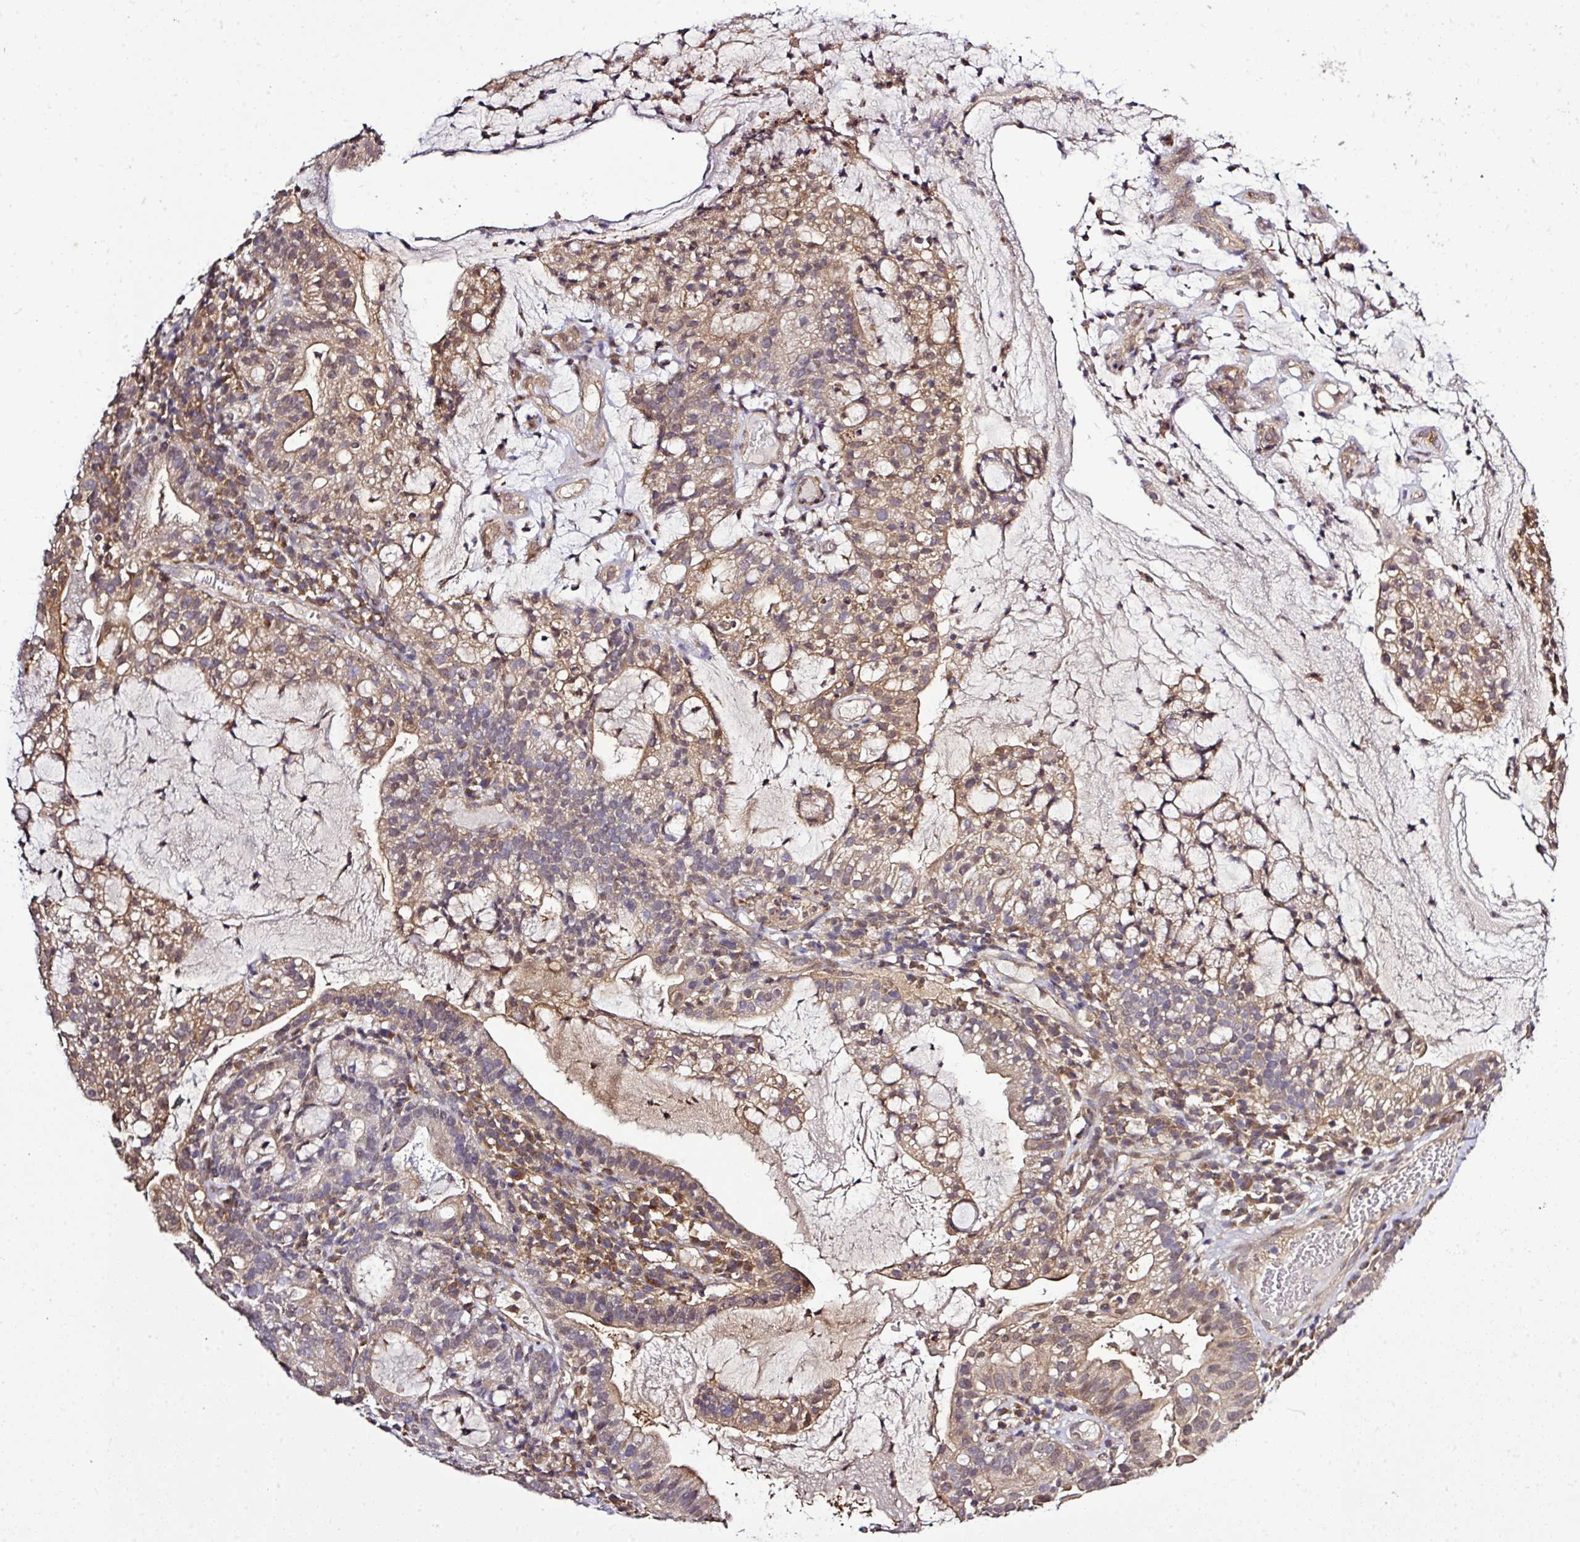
{"staining": {"intensity": "weak", "quantity": "25%-75%", "location": "cytoplasmic/membranous"}, "tissue": "cervical cancer", "cell_type": "Tumor cells", "image_type": "cancer", "snomed": [{"axis": "morphology", "description": "Adenocarcinoma, NOS"}, {"axis": "topography", "description": "Cervix"}], "caption": "Human adenocarcinoma (cervical) stained with a protein marker displays weak staining in tumor cells.", "gene": "TMEM107", "patient": {"sex": "female", "age": 41}}